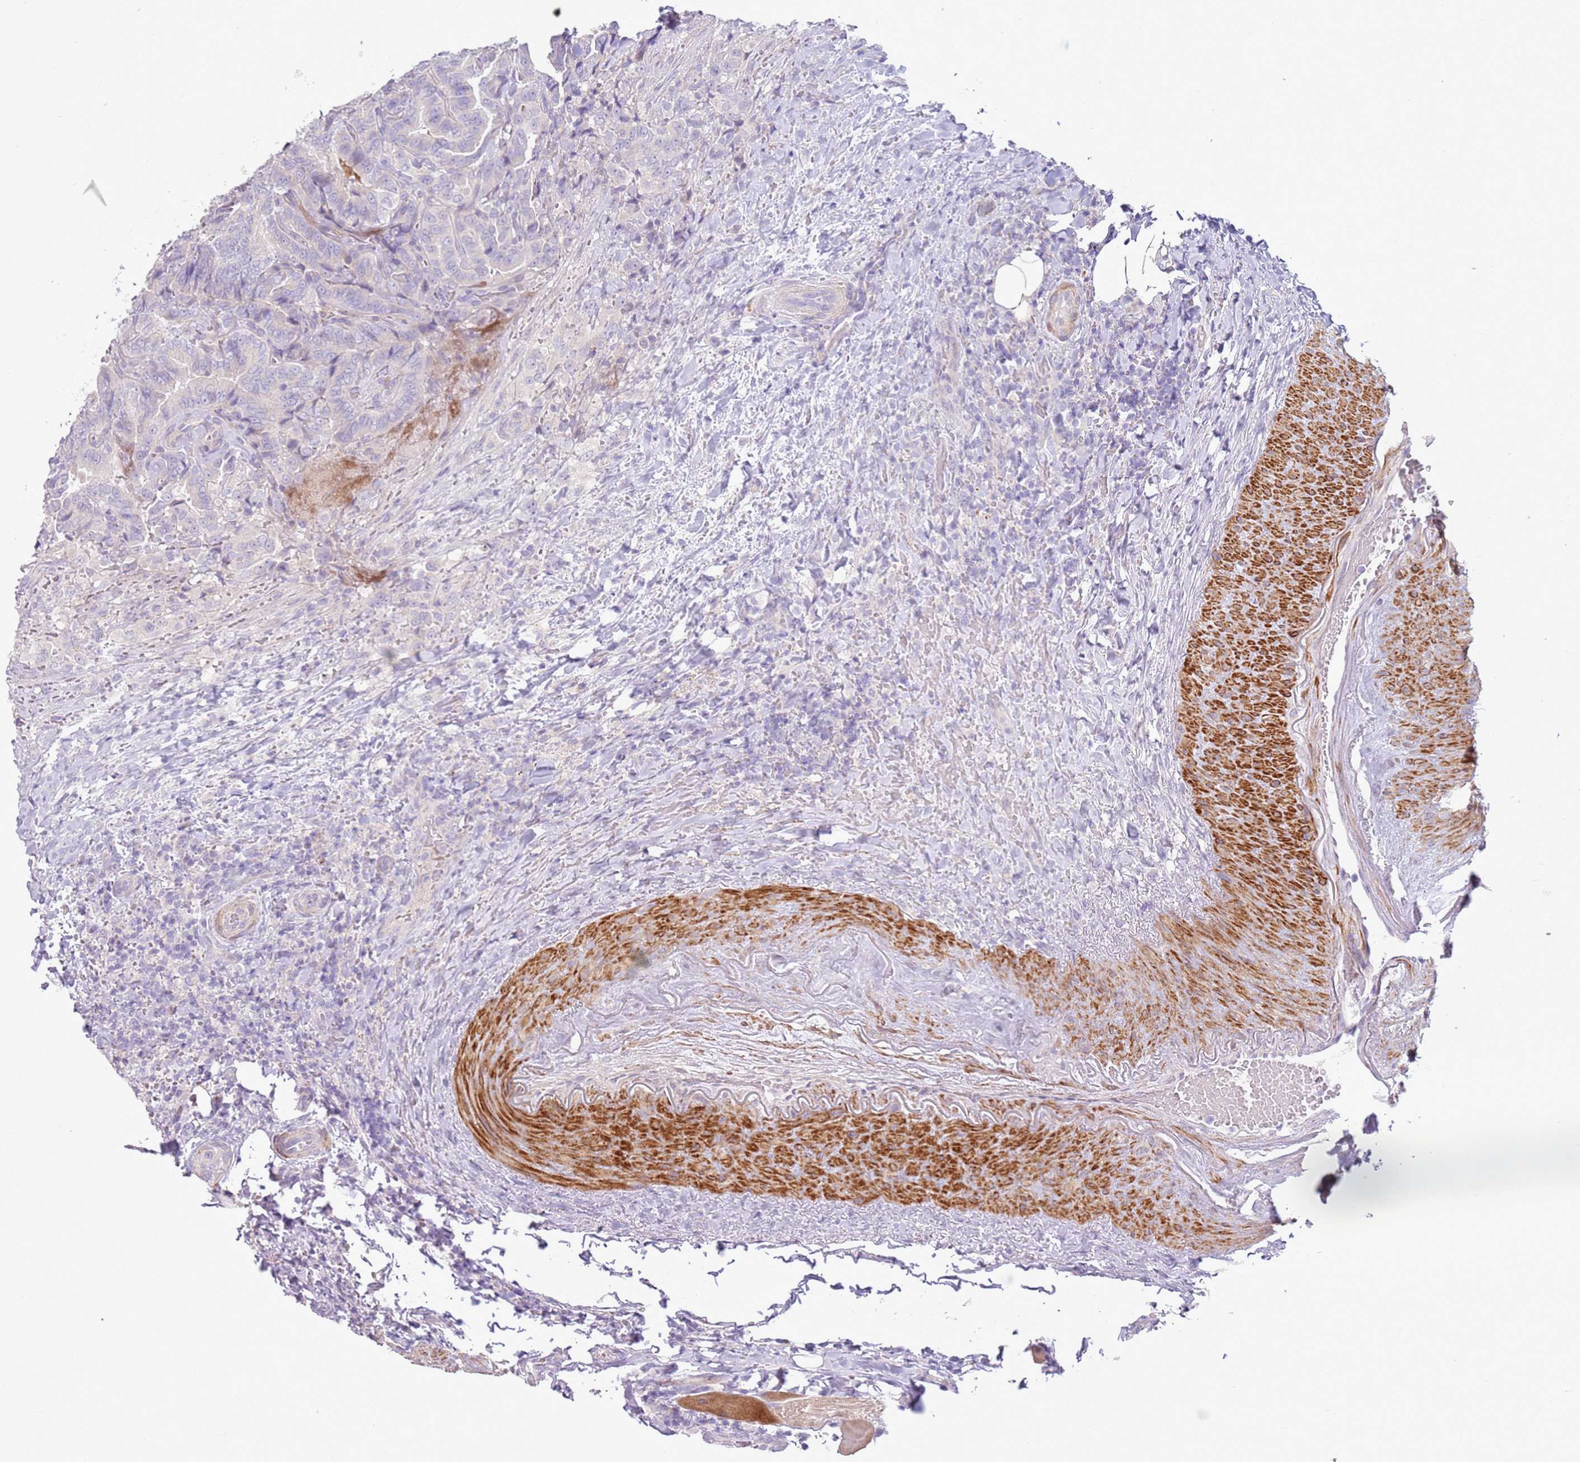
{"staining": {"intensity": "negative", "quantity": "none", "location": "none"}, "tissue": "thyroid cancer", "cell_type": "Tumor cells", "image_type": "cancer", "snomed": [{"axis": "morphology", "description": "Papillary adenocarcinoma, NOS"}, {"axis": "topography", "description": "Thyroid gland"}], "caption": "Photomicrograph shows no significant protein staining in tumor cells of thyroid cancer.", "gene": "ZNF239", "patient": {"sex": "male", "age": 61}}